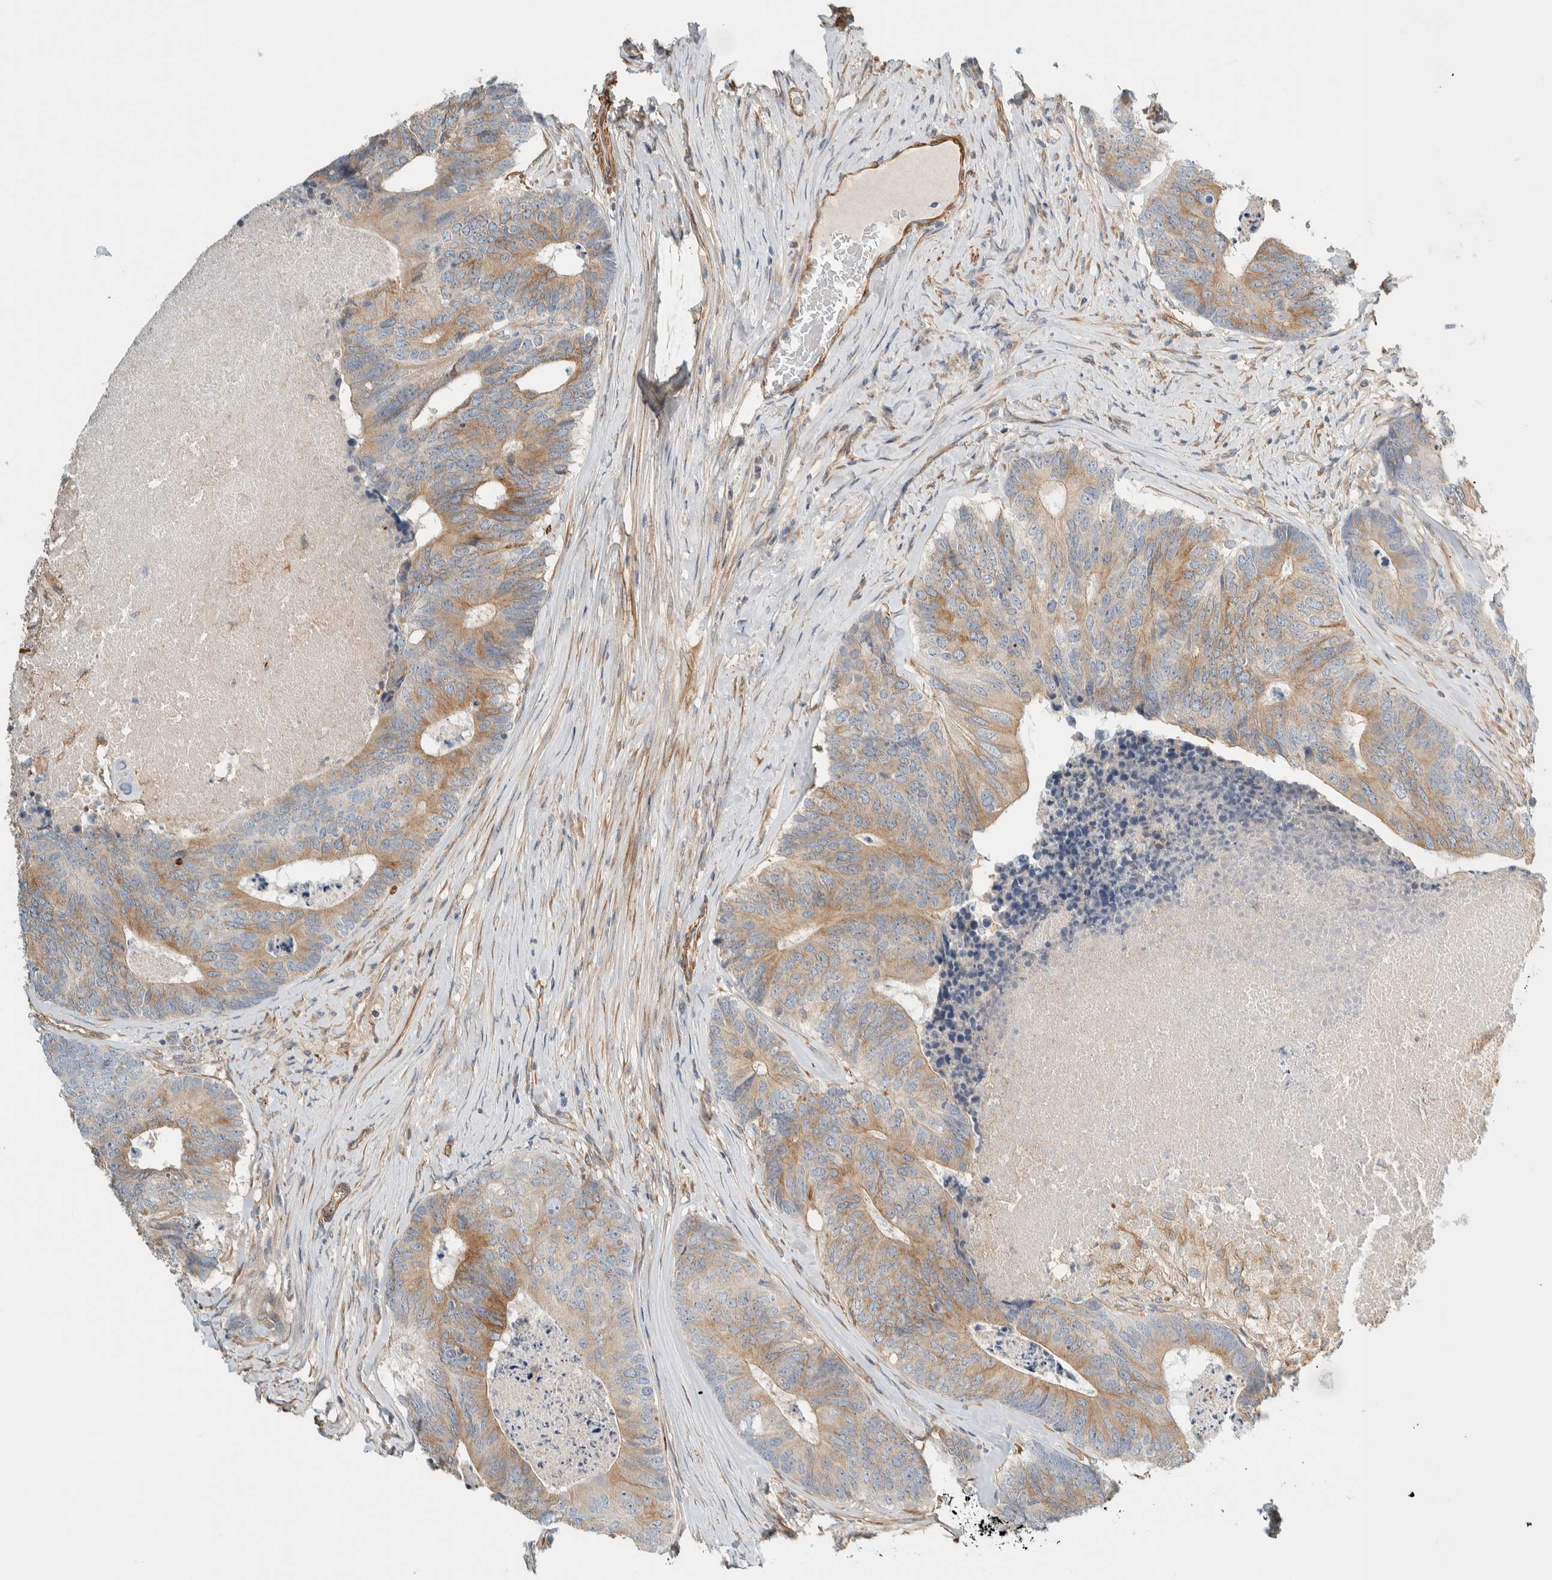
{"staining": {"intensity": "moderate", "quantity": ">75%", "location": "cytoplasmic/membranous"}, "tissue": "colorectal cancer", "cell_type": "Tumor cells", "image_type": "cancer", "snomed": [{"axis": "morphology", "description": "Adenocarcinoma, NOS"}, {"axis": "topography", "description": "Colon"}], "caption": "A brown stain labels moderate cytoplasmic/membranous expression of a protein in human colorectal adenocarcinoma tumor cells. (Brightfield microscopy of DAB IHC at high magnification).", "gene": "CDR2", "patient": {"sex": "female", "age": 67}}